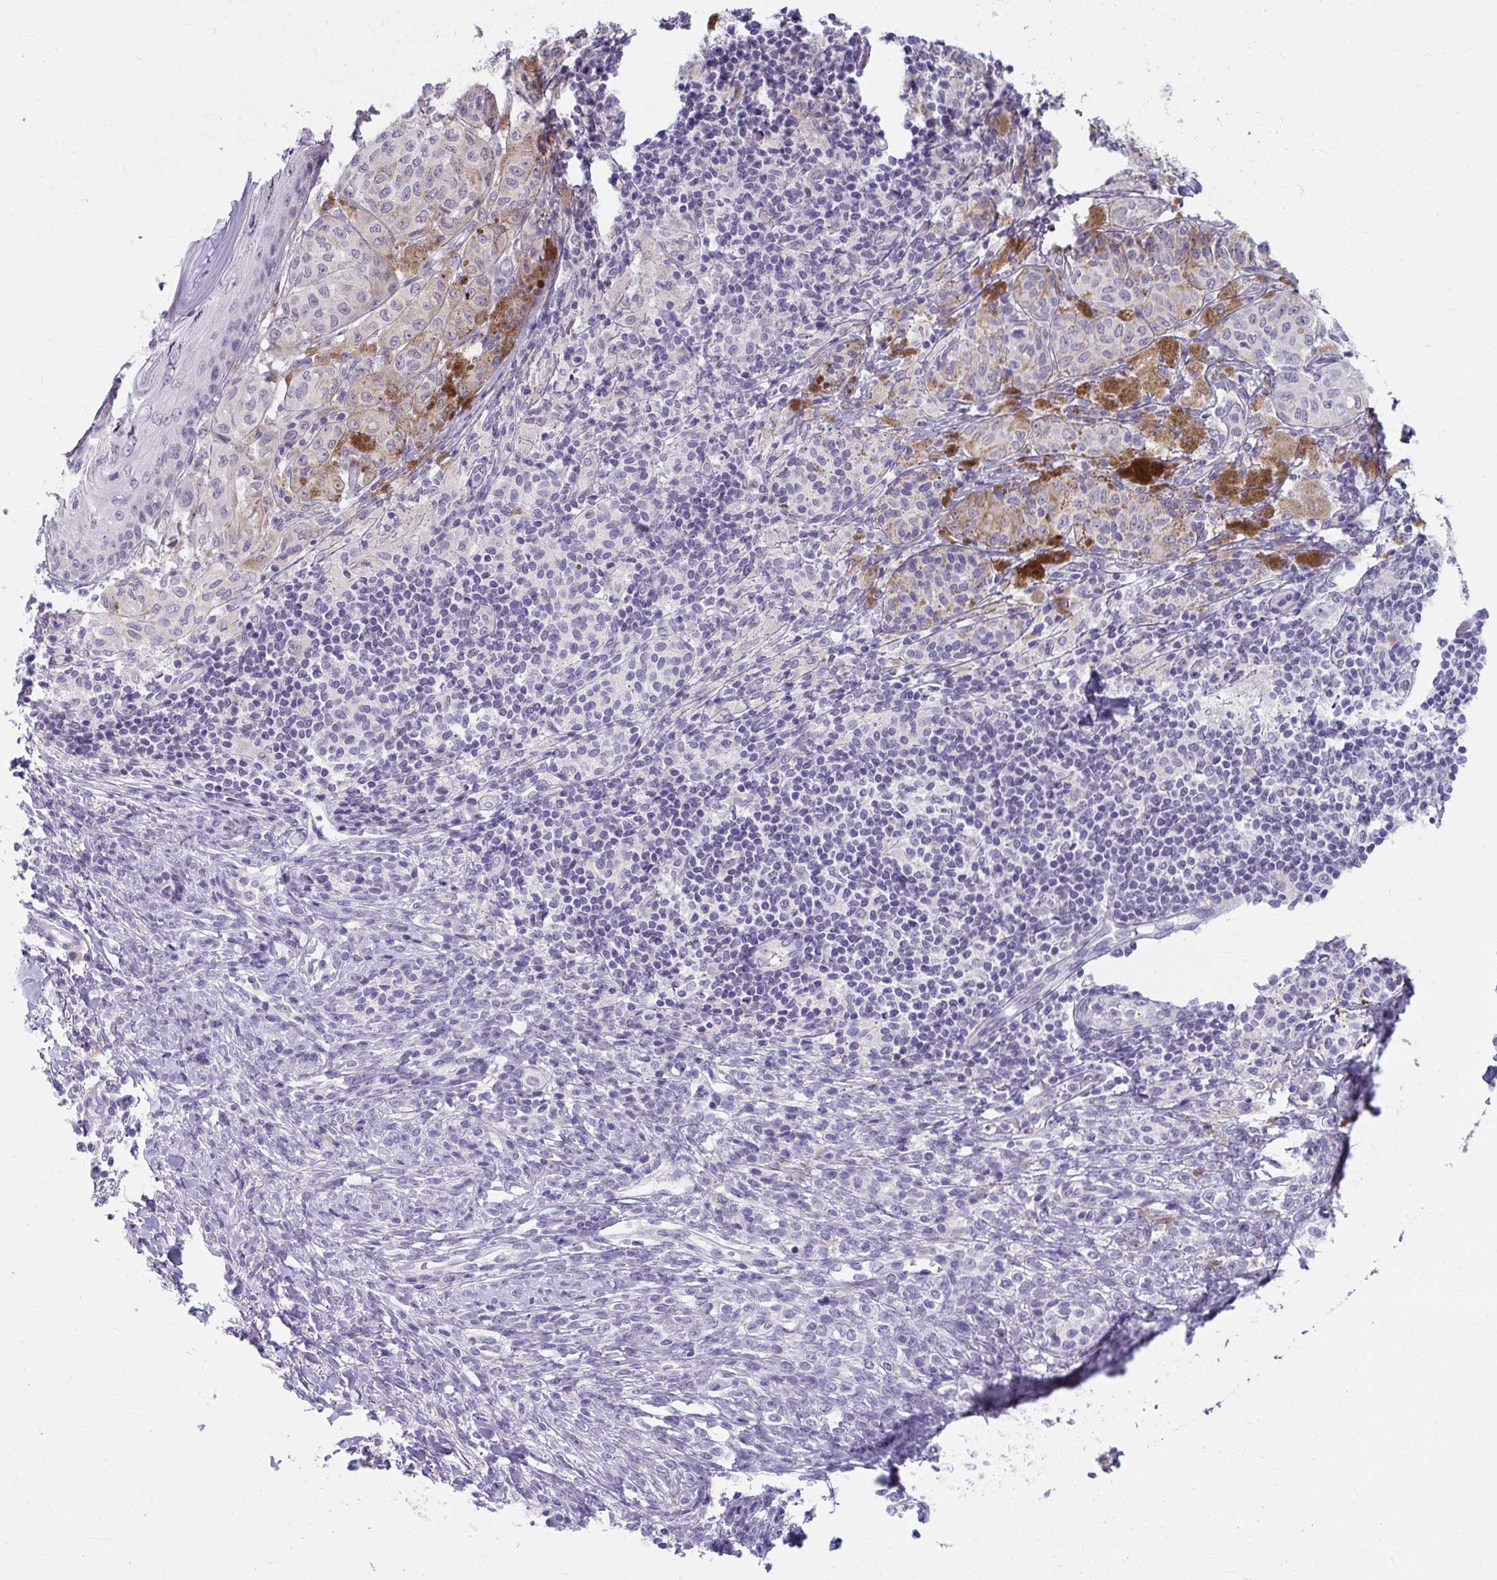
{"staining": {"intensity": "negative", "quantity": "none", "location": "none"}, "tissue": "melanoma", "cell_type": "Tumor cells", "image_type": "cancer", "snomed": [{"axis": "morphology", "description": "Malignant melanoma, NOS"}, {"axis": "topography", "description": "Skin"}], "caption": "This is a histopathology image of IHC staining of melanoma, which shows no expression in tumor cells. (DAB immunohistochemistry visualized using brightfield microscopy, high magnification).", "gene": "UGT3A2", "patient": {"sex": "male", "age": 42}}